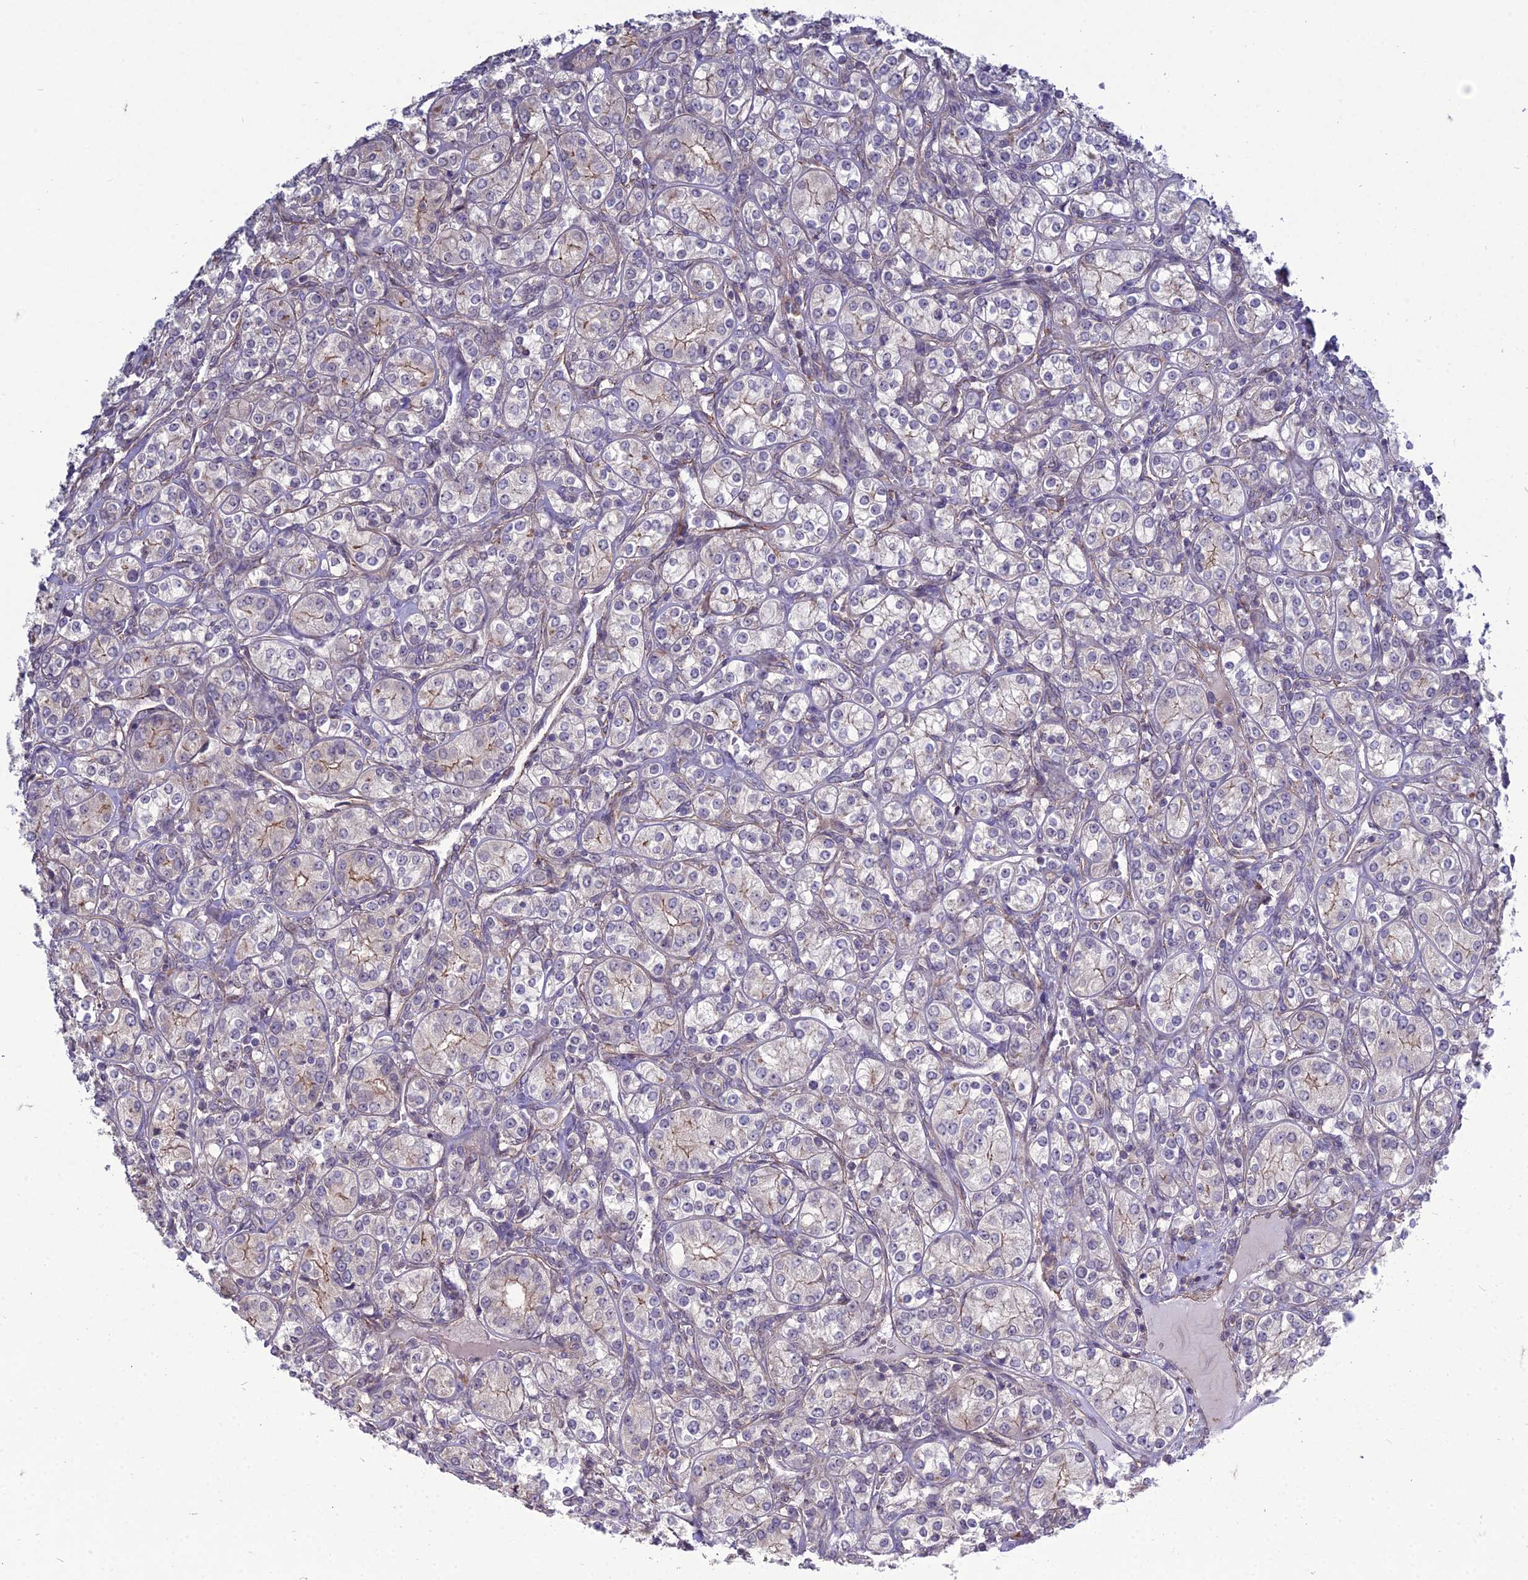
{"staining": {"intensity": "weak", "quantity": "<25%", "location": "cytoplasmic/membranous"}, "tissue": "renal cancer", "cell_type": "Tumor cells", "image_type": "cancer", "snomed": [{"axis": "morphology", "description": "Adenocarcinoma, NOS"}, {"axis": "topography", "description": "Kidney"}], "caption": "DAB (3,3'-diaminobenzidine) immunohistochemical staining of human renal cancer (adenocarcinoma) shows no significant positivity in tumor cells. Nuclei are stained in blue.", "gene": "TSPYL2", "patient": {"sex": "male", "age": 77}}